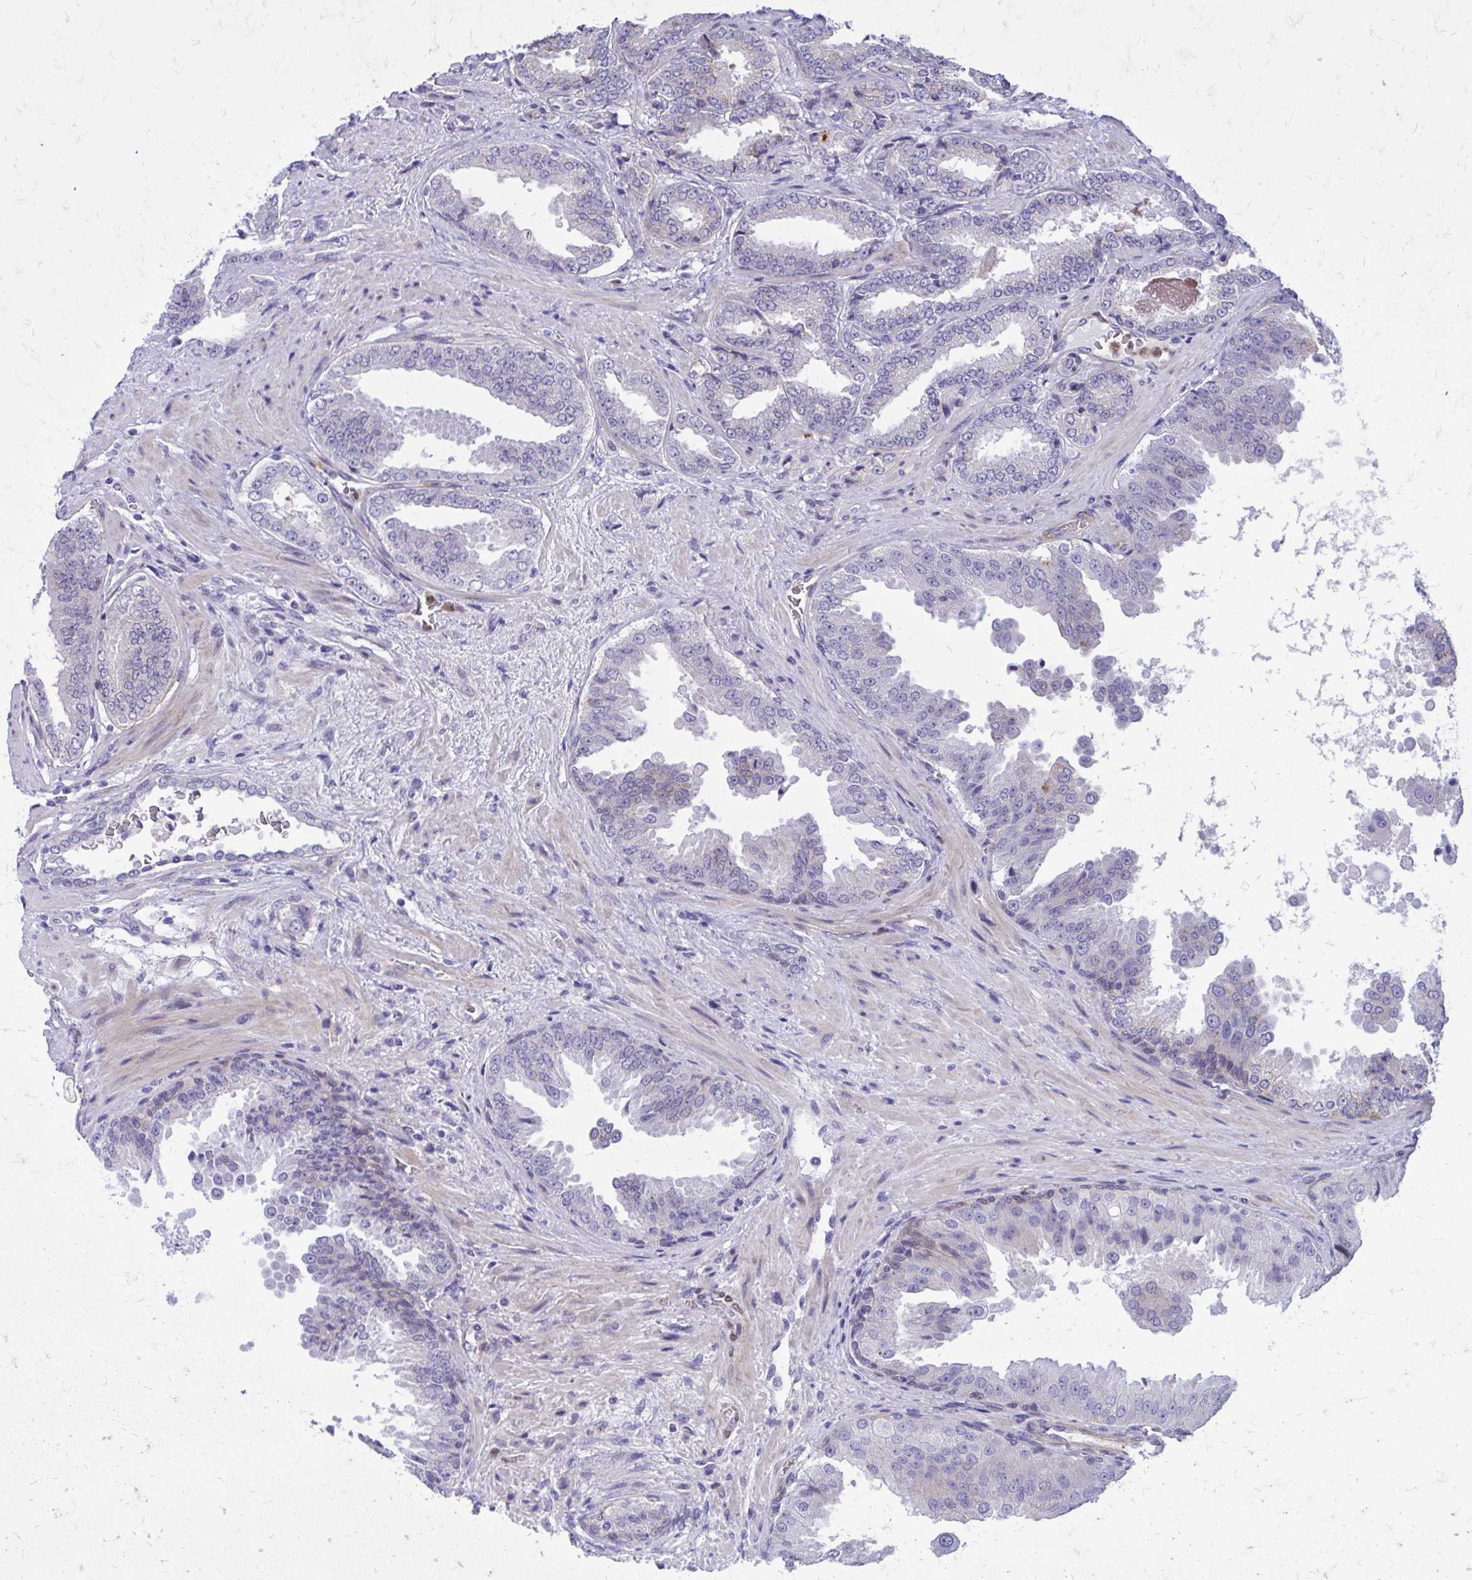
{"staining": {"intensity": "negative", "quantity": "none", "location": "none"}, "tissue": "prostate cancer", "cell_type": "Tumor cells", "image_type": "cancer", "snomed": [{"axis": "morphology", "description": "Adenocarcinoma, Low grade"}, {"axis": "topography", "description": "Prostate"}], "caption": "High magnification brightfield microscopy of prostate cancer stained with DAB (3,3'-diaminobenzidine) (brown) and counterstained with hematoxylin (blue): tumor cells show no significant expression.", "gene": "ADAMTSL1", "patient": {"sex": "male", "age": 67}}